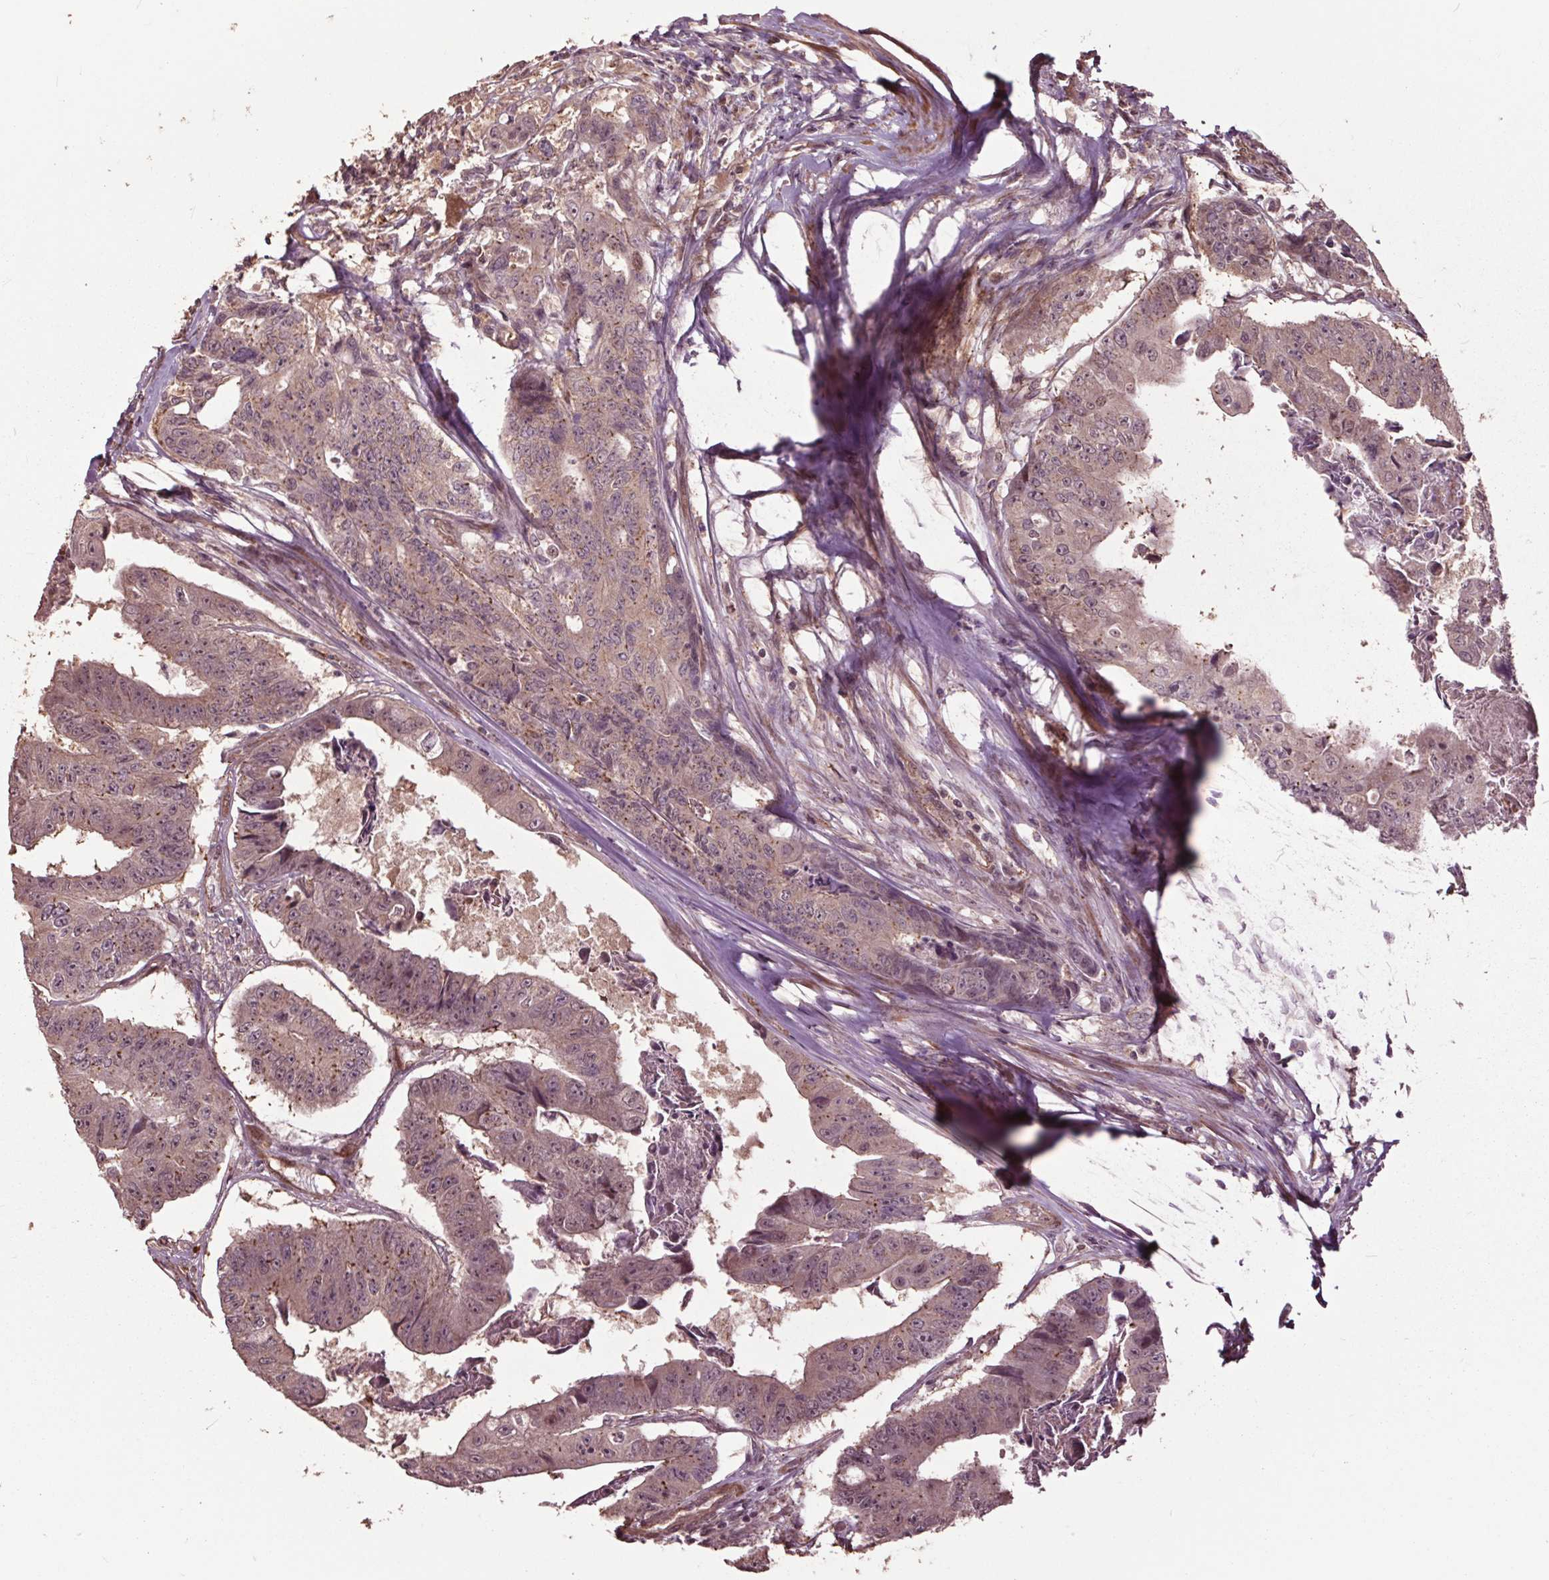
{"staining": {"intensity": "moderate", "quantity": ">75%", "location": "cytoplasmic/membranous,nuclear"}, "tissue": "colorectal cancer", "cell_type": "Tumor cells", "image_type": "cancer", "snomed": [{"axis": "morphology", "description": "Adenocarcinoma, NOS"}, {"axis": "topography", "description": "Colon"}], "caption": "Moderate cytoplasmic/membranous and nuclear protein expression is seen in about >75% of tumor cells in adenocarcinoma (colorectal).", "gene": "CEP95", "patient": {"sex": "female", "age": 67}}